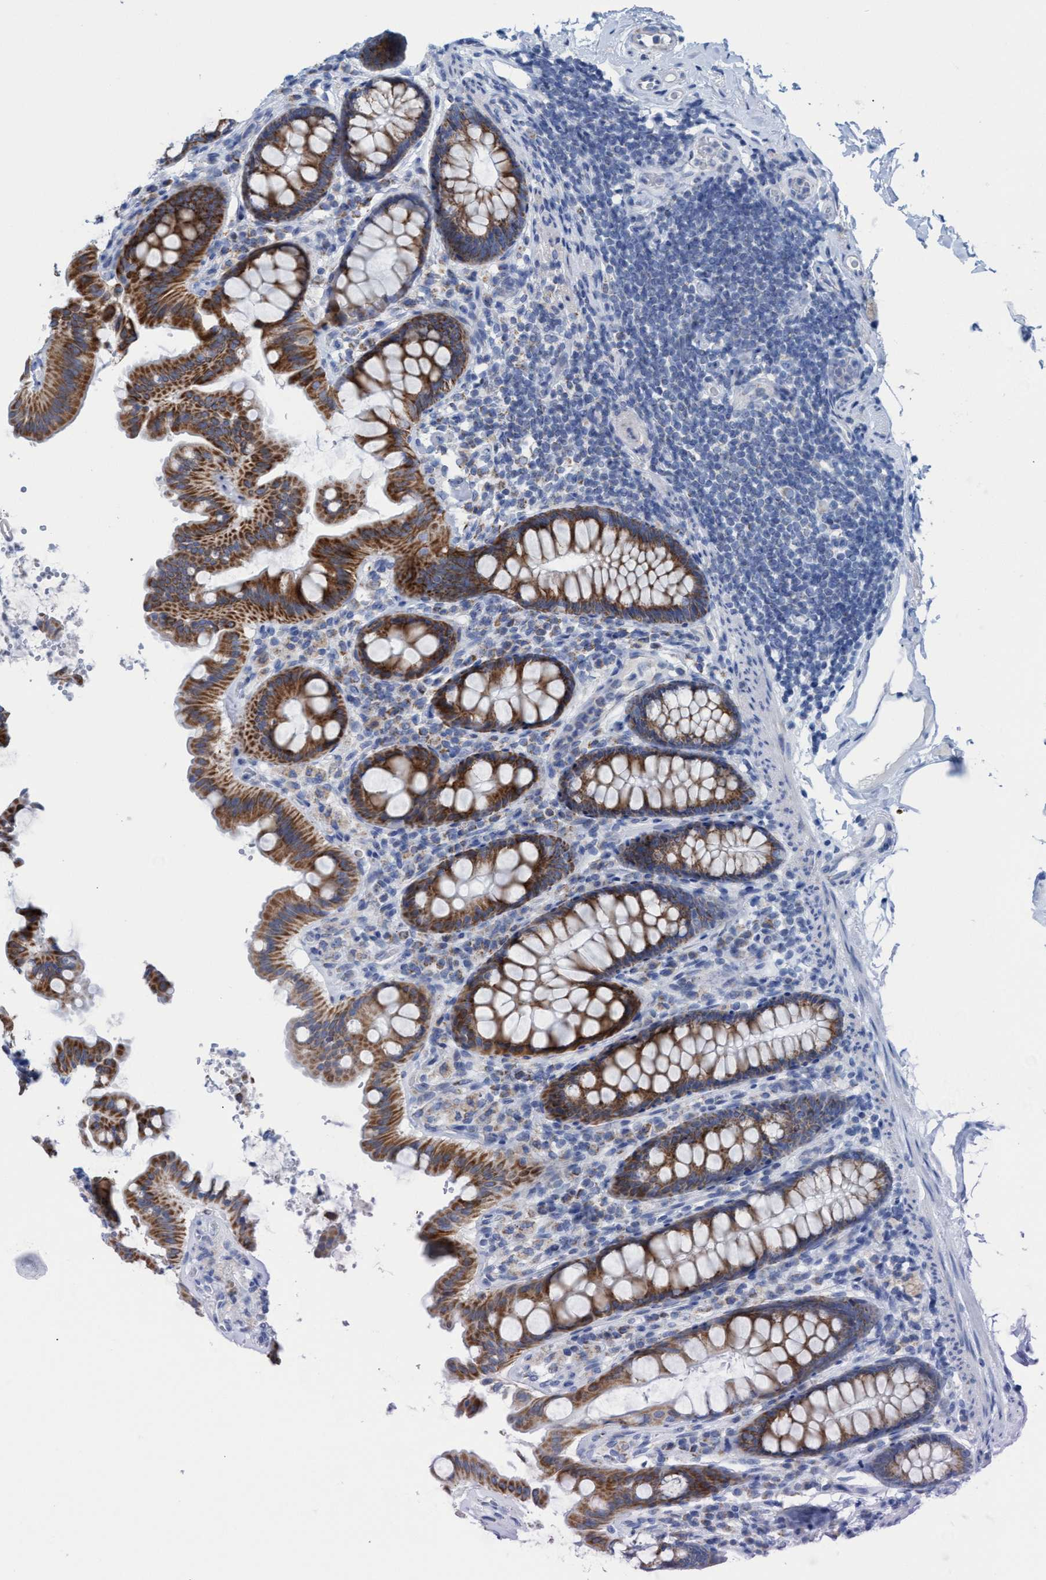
{"staining": {"intensity": "negative", "quantity": "none", "location": "none"}, "tissue": "colon", "cell_type": "Endothelial cells", "image_type": "normal", "snomed": [{"axis": "morphology", "description": "Normal tissue, NOS"}, {"axis": "topography", "description": "Colon"}, {"axis": "topography", "description": "Peripheral nerve tissue"}], "caption": "Photomicrograph shows no significant protein staining in endothelial cells of unremarkable colon.", "gene": "GGA3", "patient": {"sex": "female", "age": 61}}